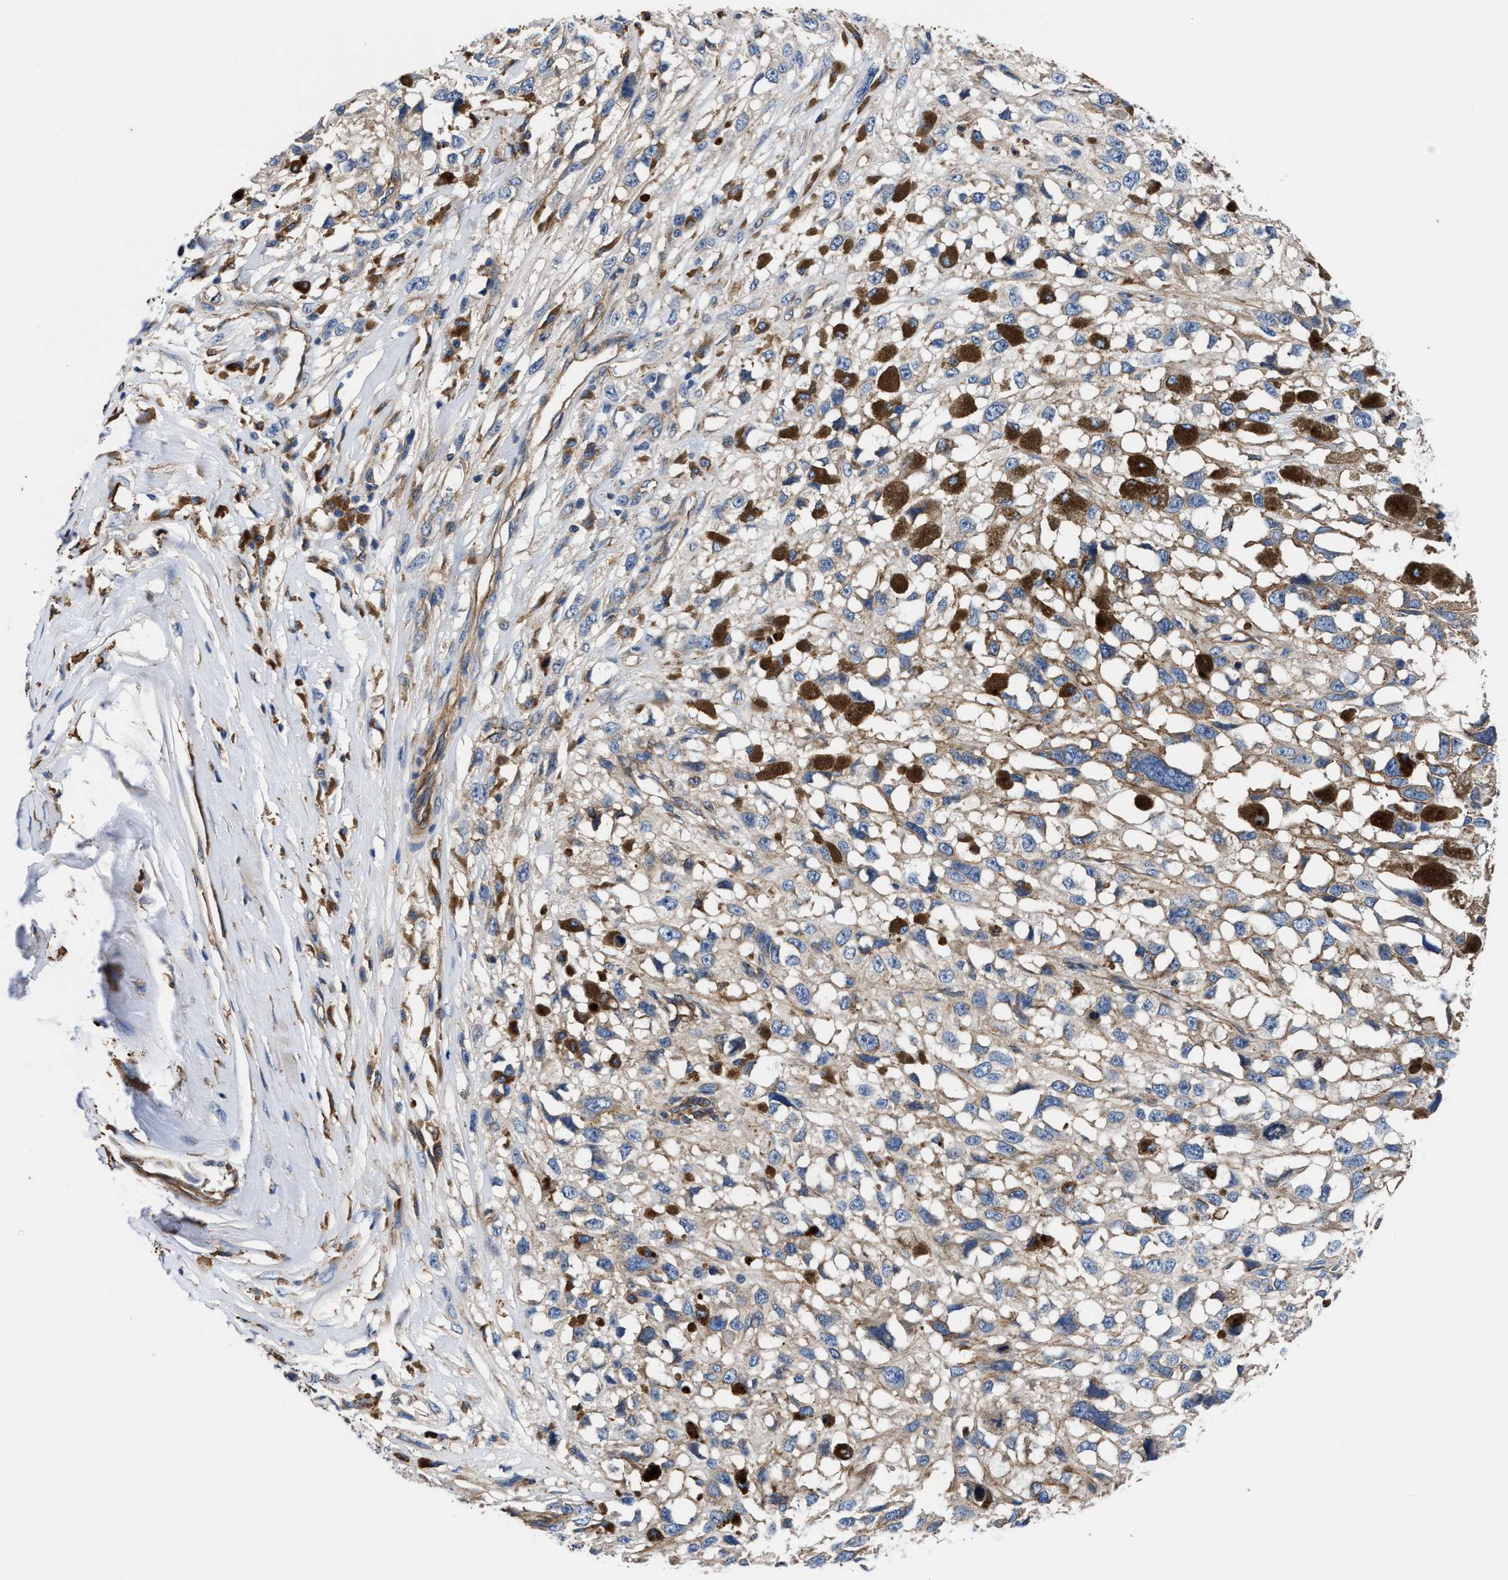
{"staining": {"intensity": "weak", "quantity": "<25%", "location": "cytoplasmic/membranous"}, "tissue": "melanoma", "cell_type": "Tumor cells", "image_type": "cancer", "snomed": [{"axis": "morphology", "description": "Malignant melanoma, Metastatic site"}, {"axis": "topography", "description": "Lymph node"}], "caption": "A high-resolution photomicrograph shows IHC staining of malignant melanoma (metastatic site), which exhibits no significant expression in tumor cells.", "gene": "PPP1R9B", "patient": {"sex": "male", "age": 59}}